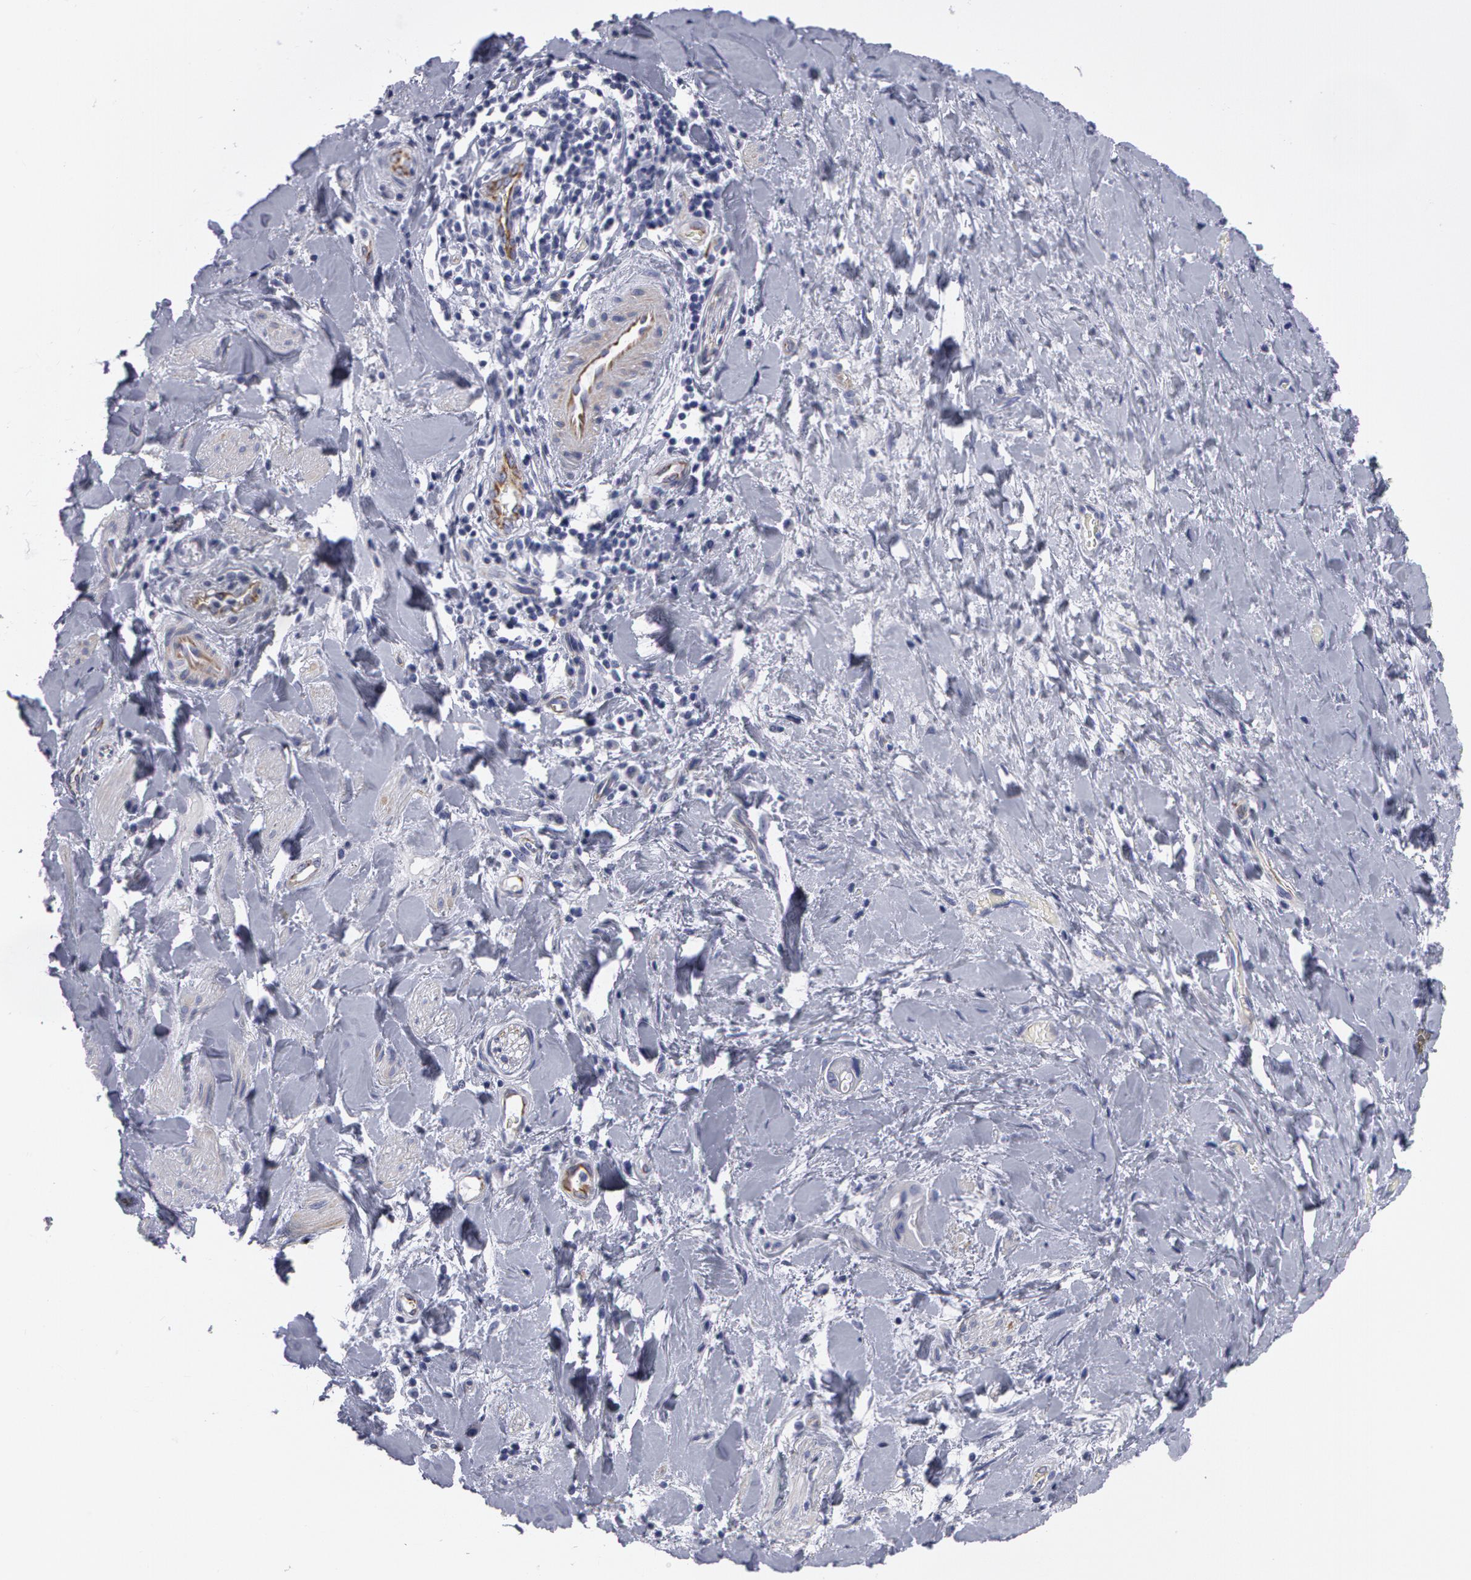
{"staining": {"intensity": "negative", "quantity": "none", "location": "none"}, "tissue": "liver cancer", "cell_type": "Tumor cells", "image_type": "cancer", "snomed": [{"axis": "morphology", "description": "Cholangiocarcinoma"}, {"axis": "topography", "description": "Liver"}], "caption": "This micrograph is of cholangiocarcinoma (liver) stained with immunohistochemistry (IHC) to label a protein in brown with the nuclei are counter-stained blue. There is no positivity in tumor cells.", "gene": "SMC1B", "patient": {"sex": "female", "age": 65}}